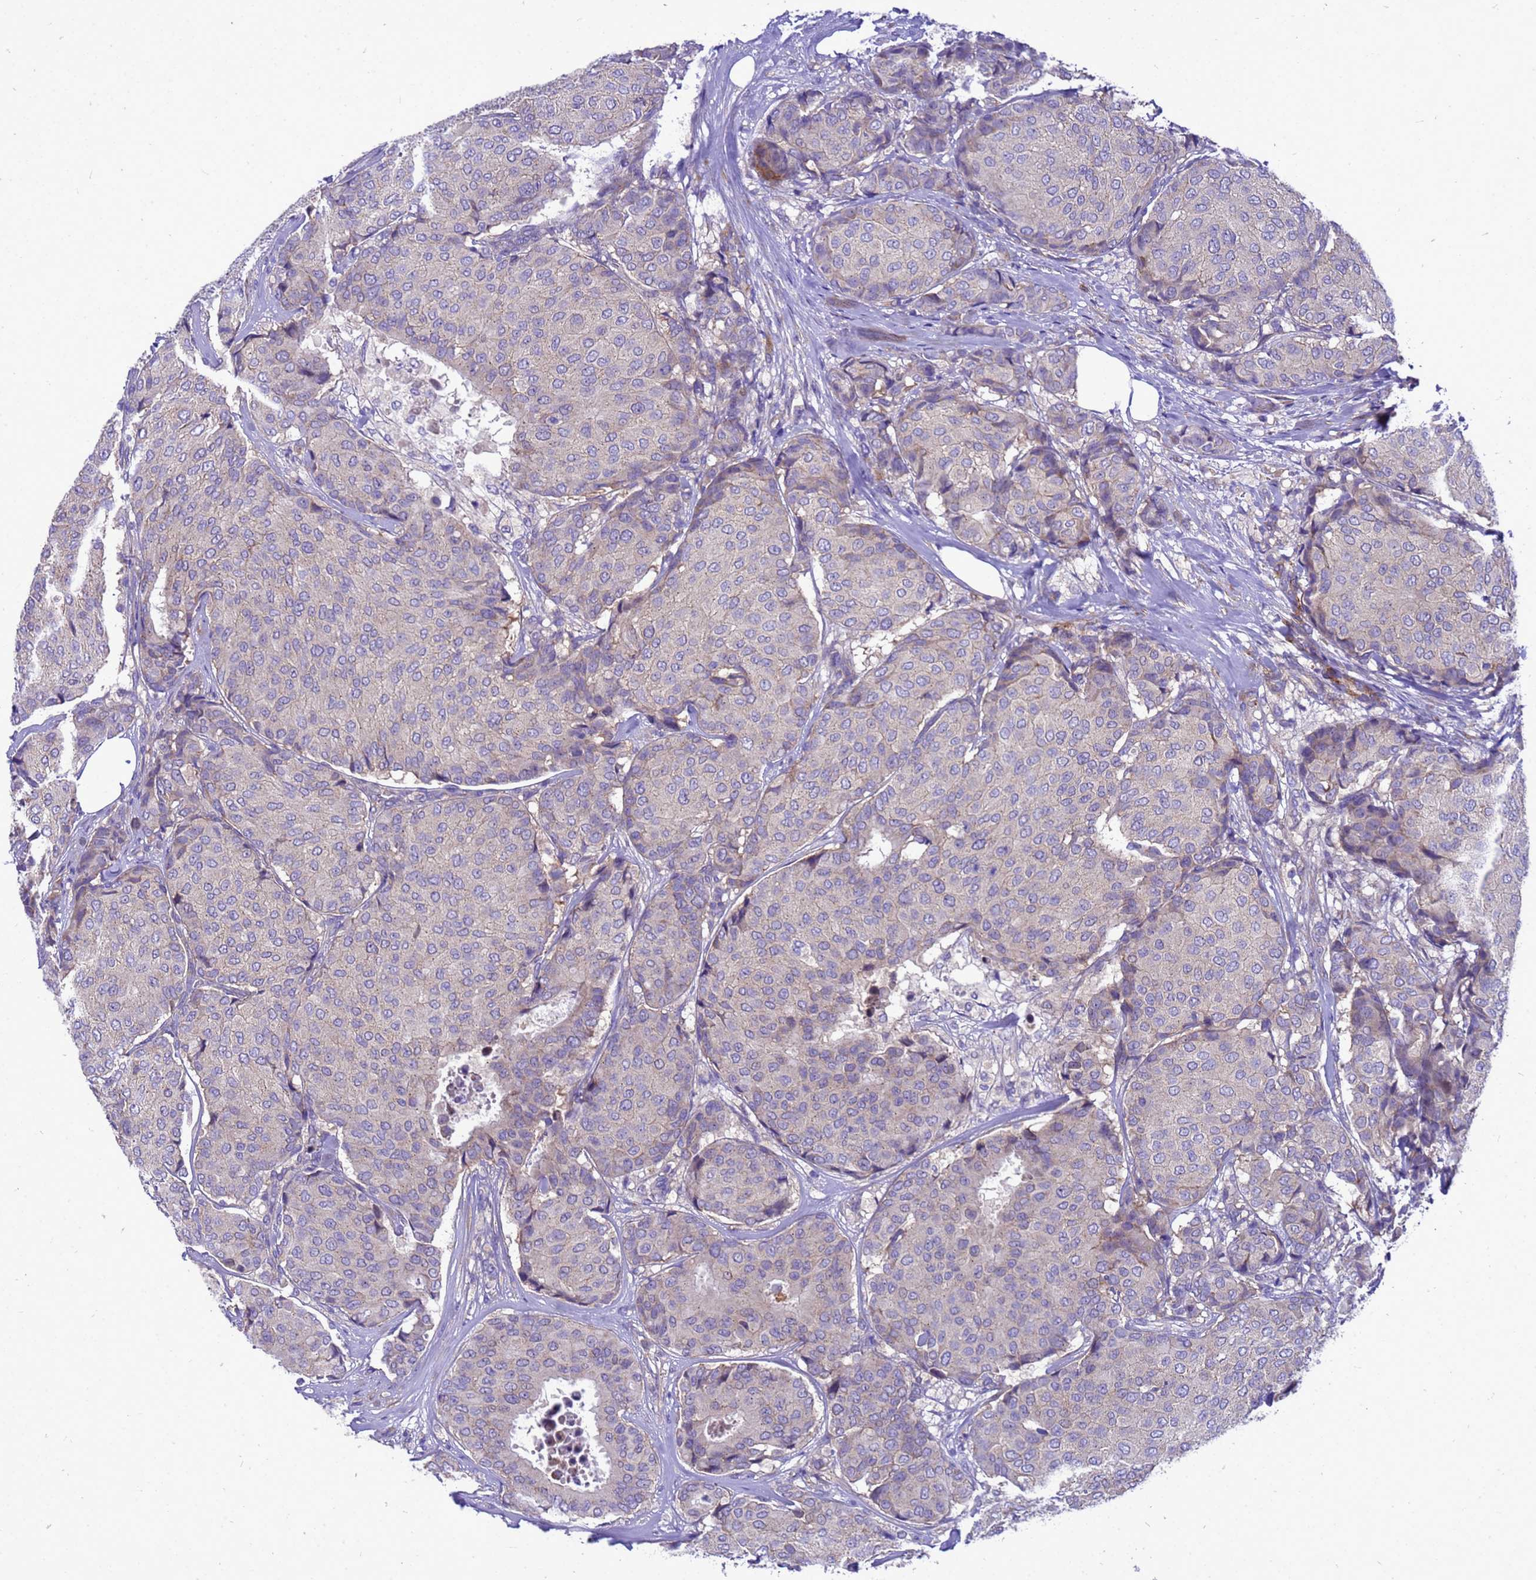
{"staining": {"intensity": "negative", "quantity": "none", "location": "none"}, "tissue": "breast cancer", "cell_type": "Tumor cells", "image_type": "cancer", "snomed": [{"axis": "morphology", "description": "Duct carcinoma"}, {"axis": "topography", "description": "Breast"}], "caption": "An image of breast cancer stained for a protein displays no brown staining in tumor cells.", "gene": "POP7", "patient": {"sex": "female", "age": 75}}